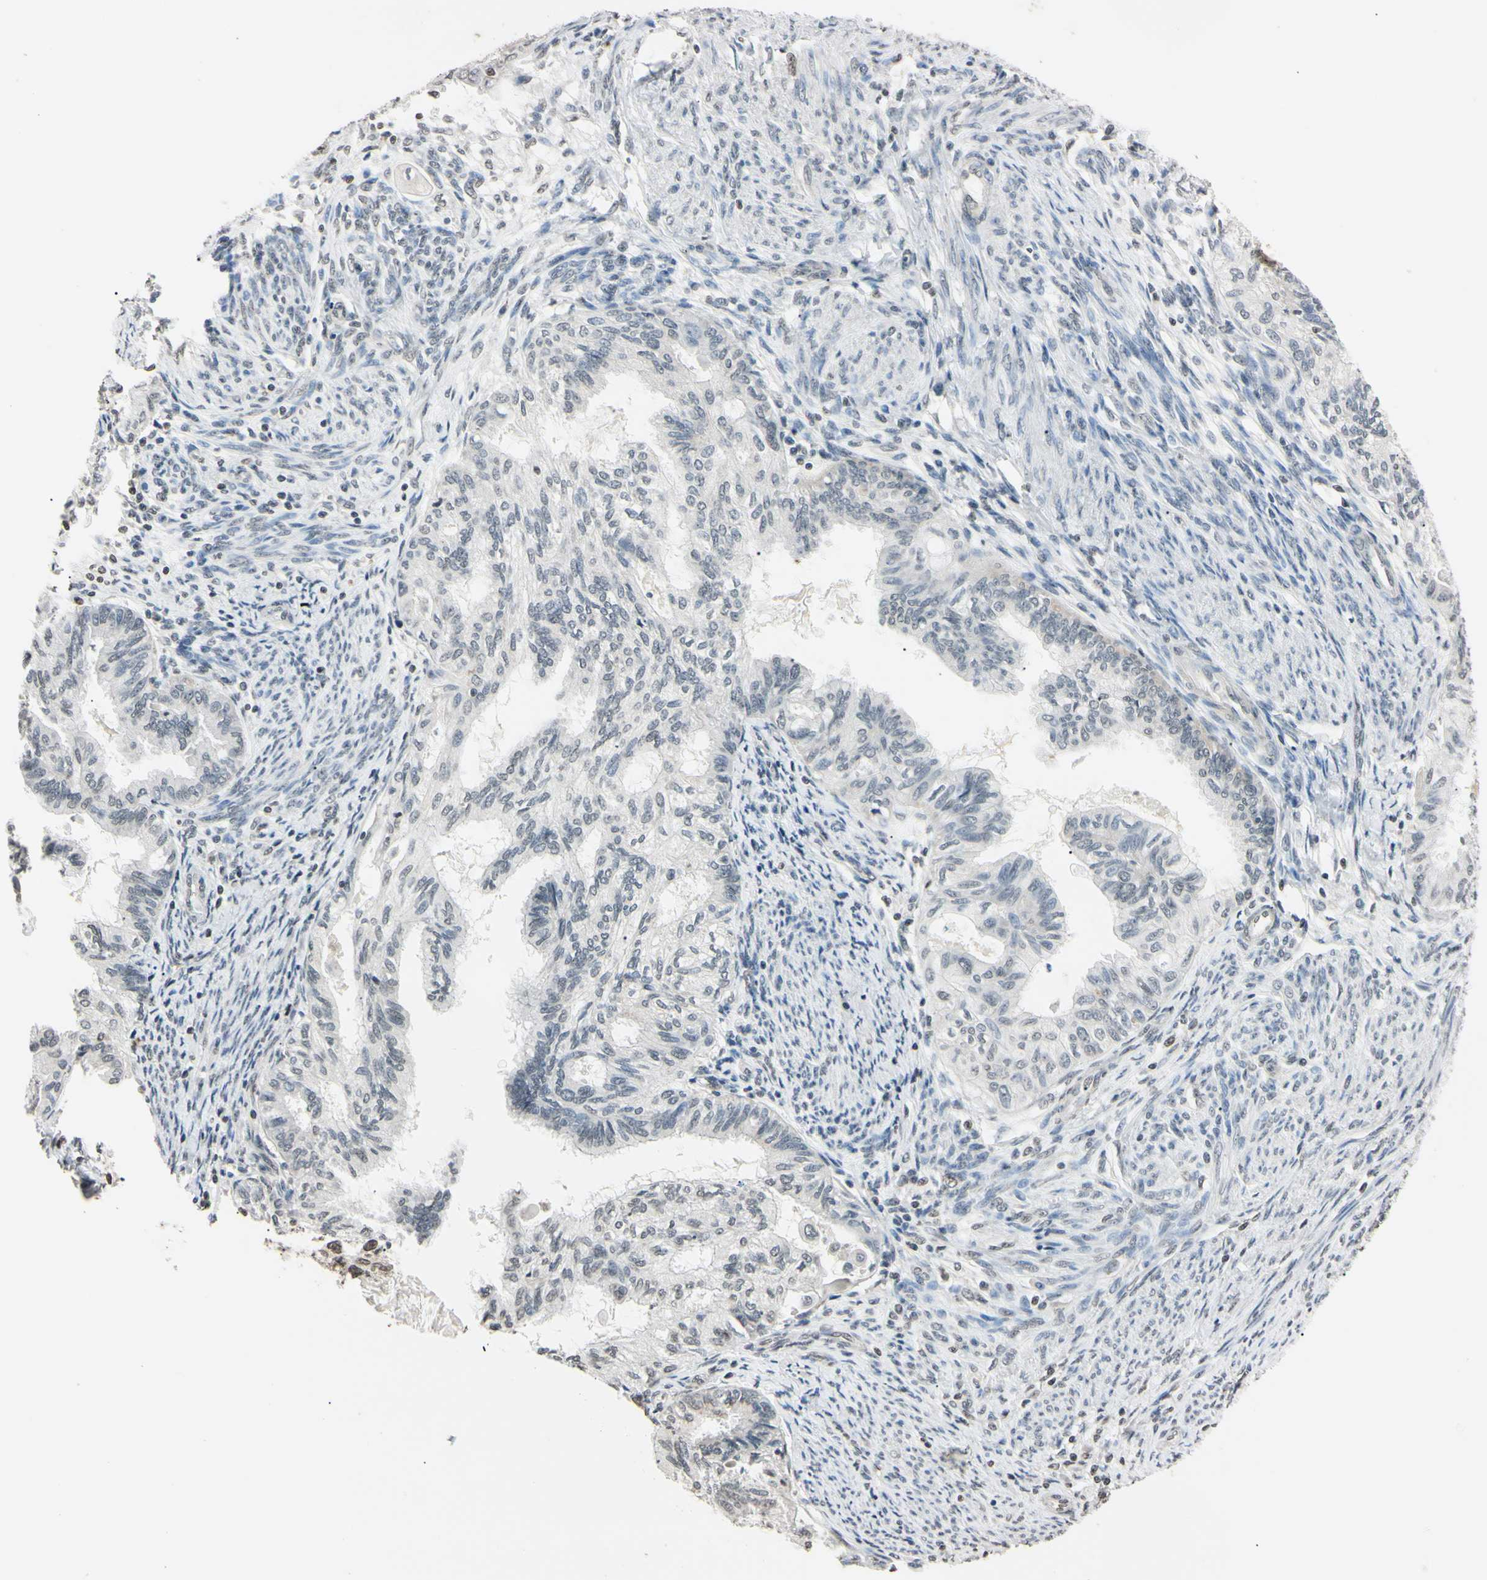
{"staining": {"intensity": "weak", "quantity": "<25%", "location": "nuclear"}, "tissue": "cervical cancer", "cell_type": "Tumor cells", "image_type": "cancer", "snomed": [{"axis": "morphology", "description": "Normal tissue, NOS"}, {"axis": "morphology", "description": "Adenocarcinoma, NOS"}, {"axis": "topography", "description": "Cervix"}, {"axis": "topography", "description": "Endometrium"}], "caption": "Immunohistochemistry image of neoplastic tissue: adenocarcinoma (cervical) stained with DAB (3,3'-diaminobenzidine) demonstrates no significant protein staining in tumor cells.", "gene": "CDC45", "patient": {"sex": "female", "age": 86}}